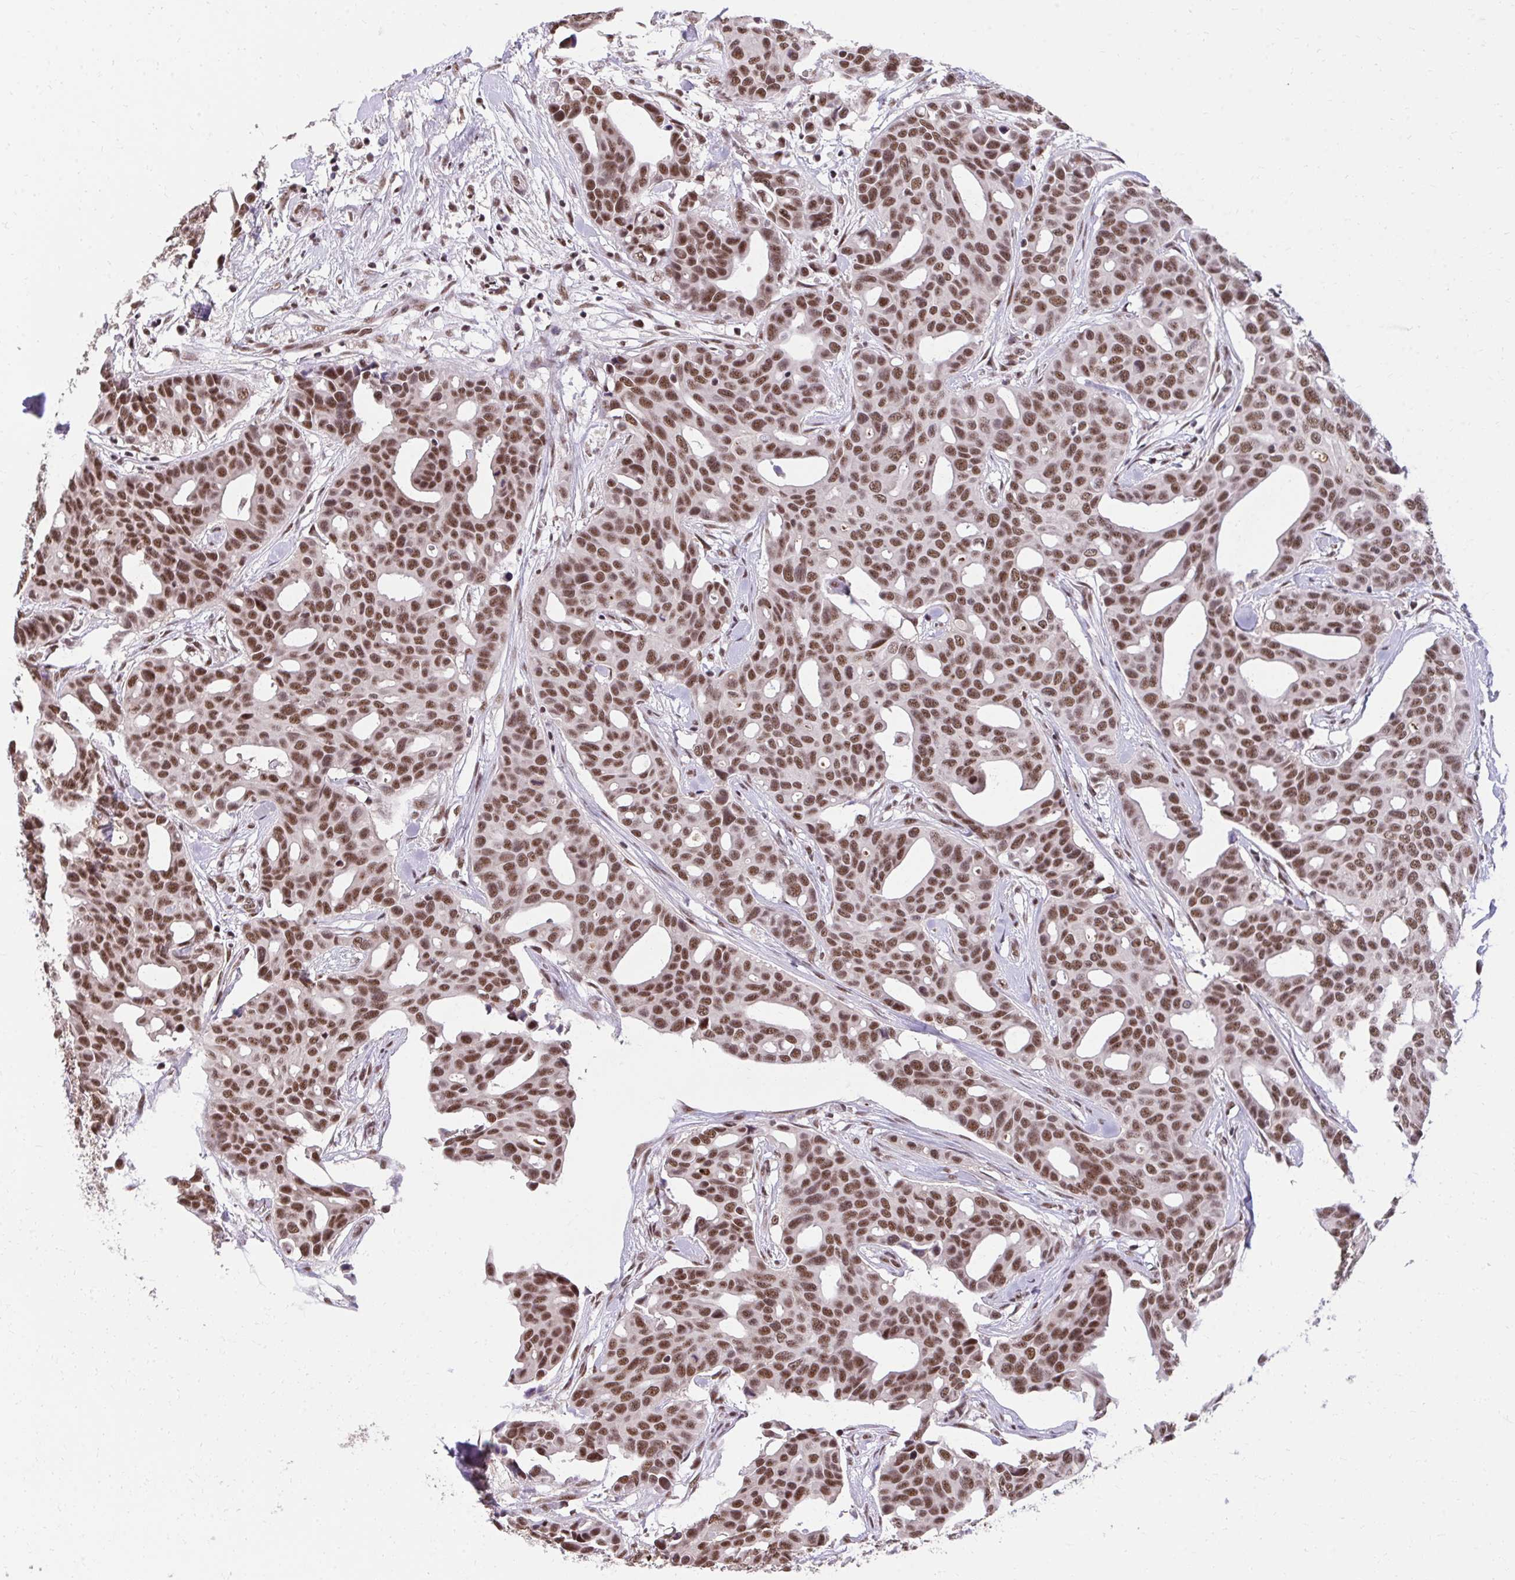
{"staining": {"intensity": "strong", "quantity": ">75%", "location": "nuclear"}, "tissue": "breast cancer", "cell_type": "Tumor cells", "image_type": "cancer", "snomed": [{"axis": "morphology", "description": "Duct carcinoma"}, {"axis": "topography", "description": "Breast"}], "caption": "Strong nuclear protein positivity is appreciated in about >75% of tumor cells in breast cancer.", "gene": "SYNE4", "patient": {"sex": "female", "age": 54}}